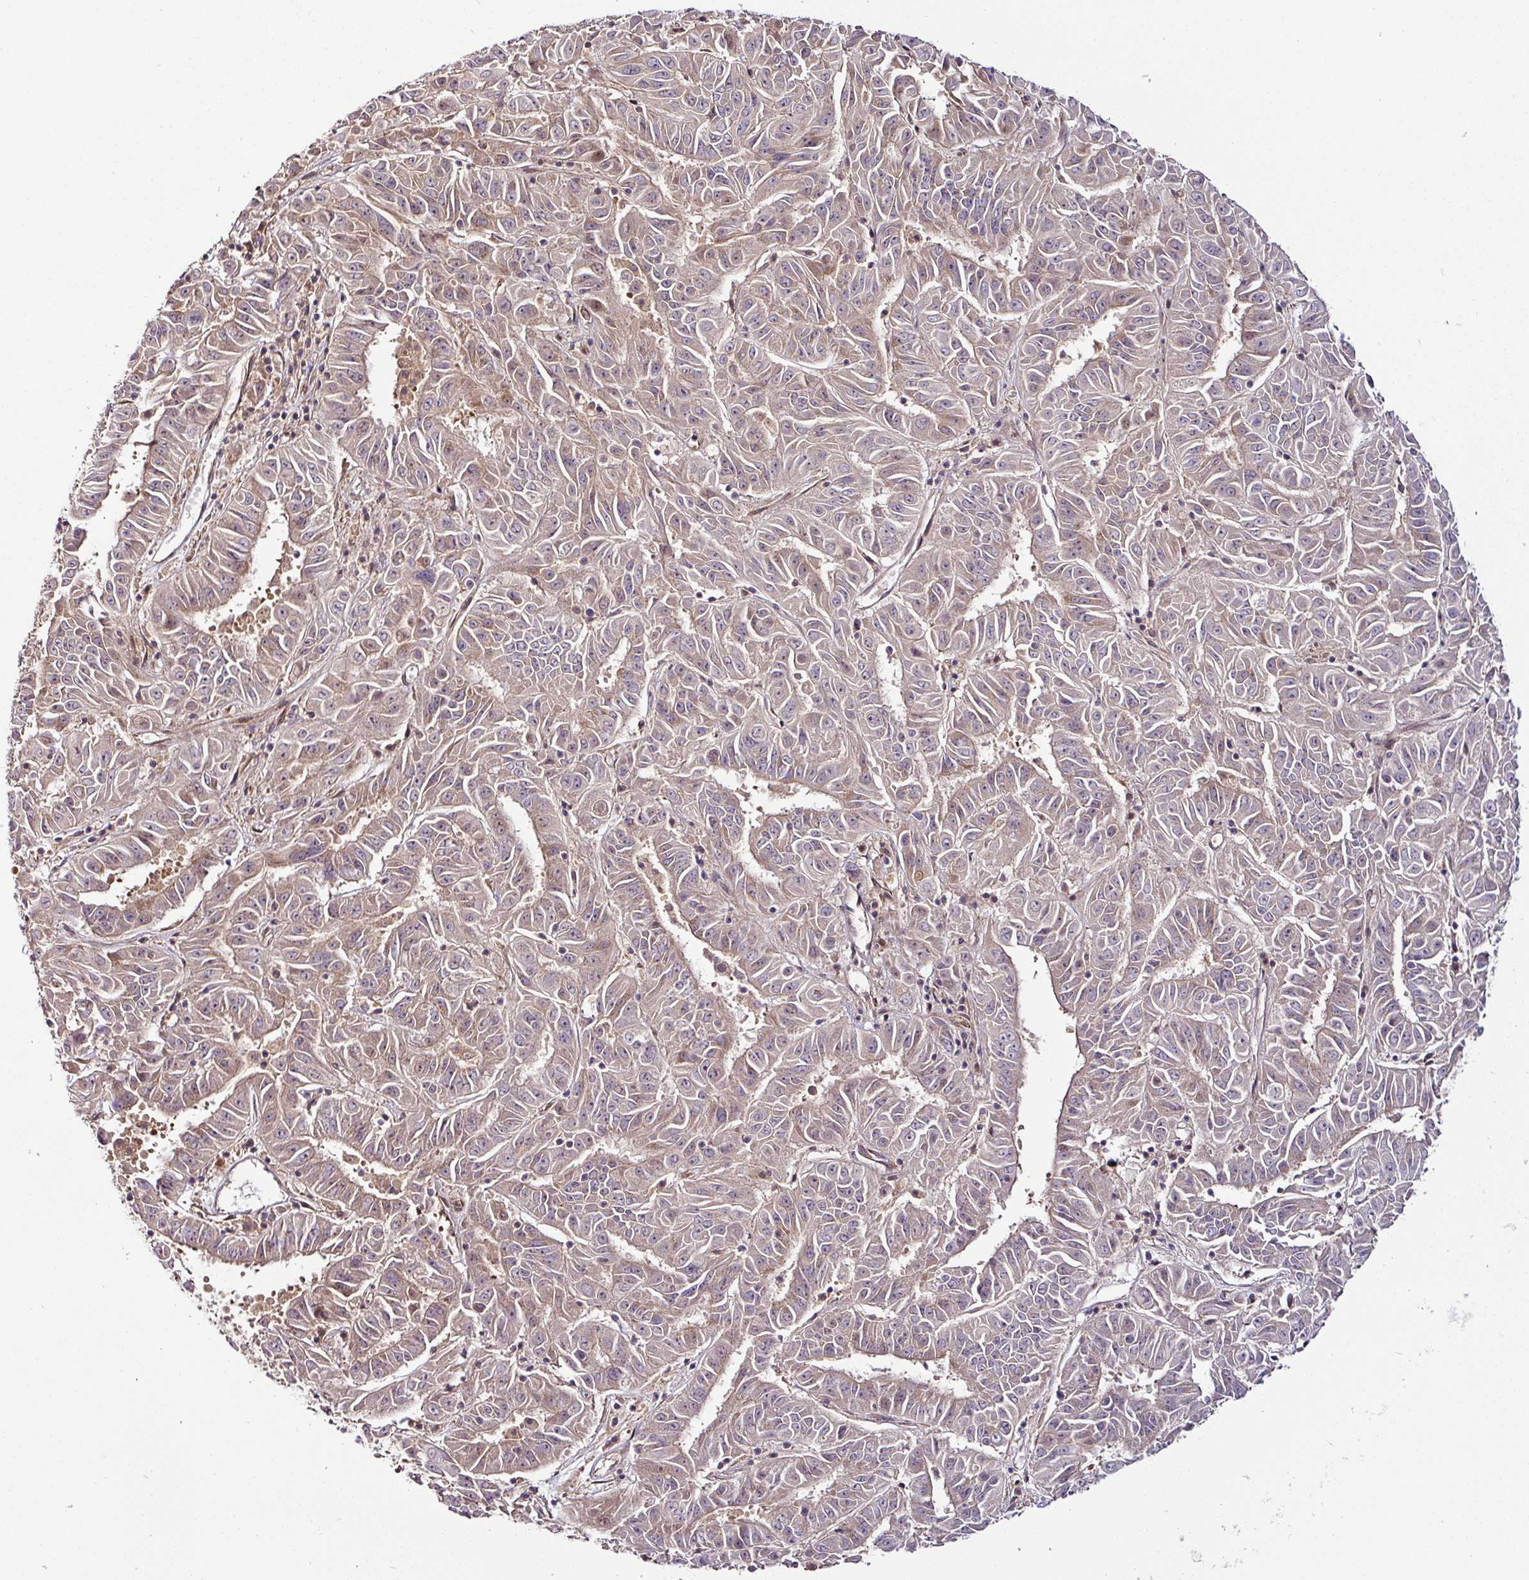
{"staining": {"intensity": "weak", "quantity": "25%-75%", "location": "cytoplasmic/membranous"}, "tissue": "pancreatic cancer", "cell_type": "Tumor cells", "image_type": "cancer", "snomed": [{"axis": "morphology", "description": "Adenocarcinoma, NOS"}, {"axis": "topography", "description": "Pancreas"}], "caption": "Immunohistochemical staining of adenocarcinoma (pancreatic) displays weak cytoplasmic/membranous protein positivity in approximately 25%-75% of tumor cells.", "gene": "DCAF13", "patient": {"sex": "male", "age": 63}}